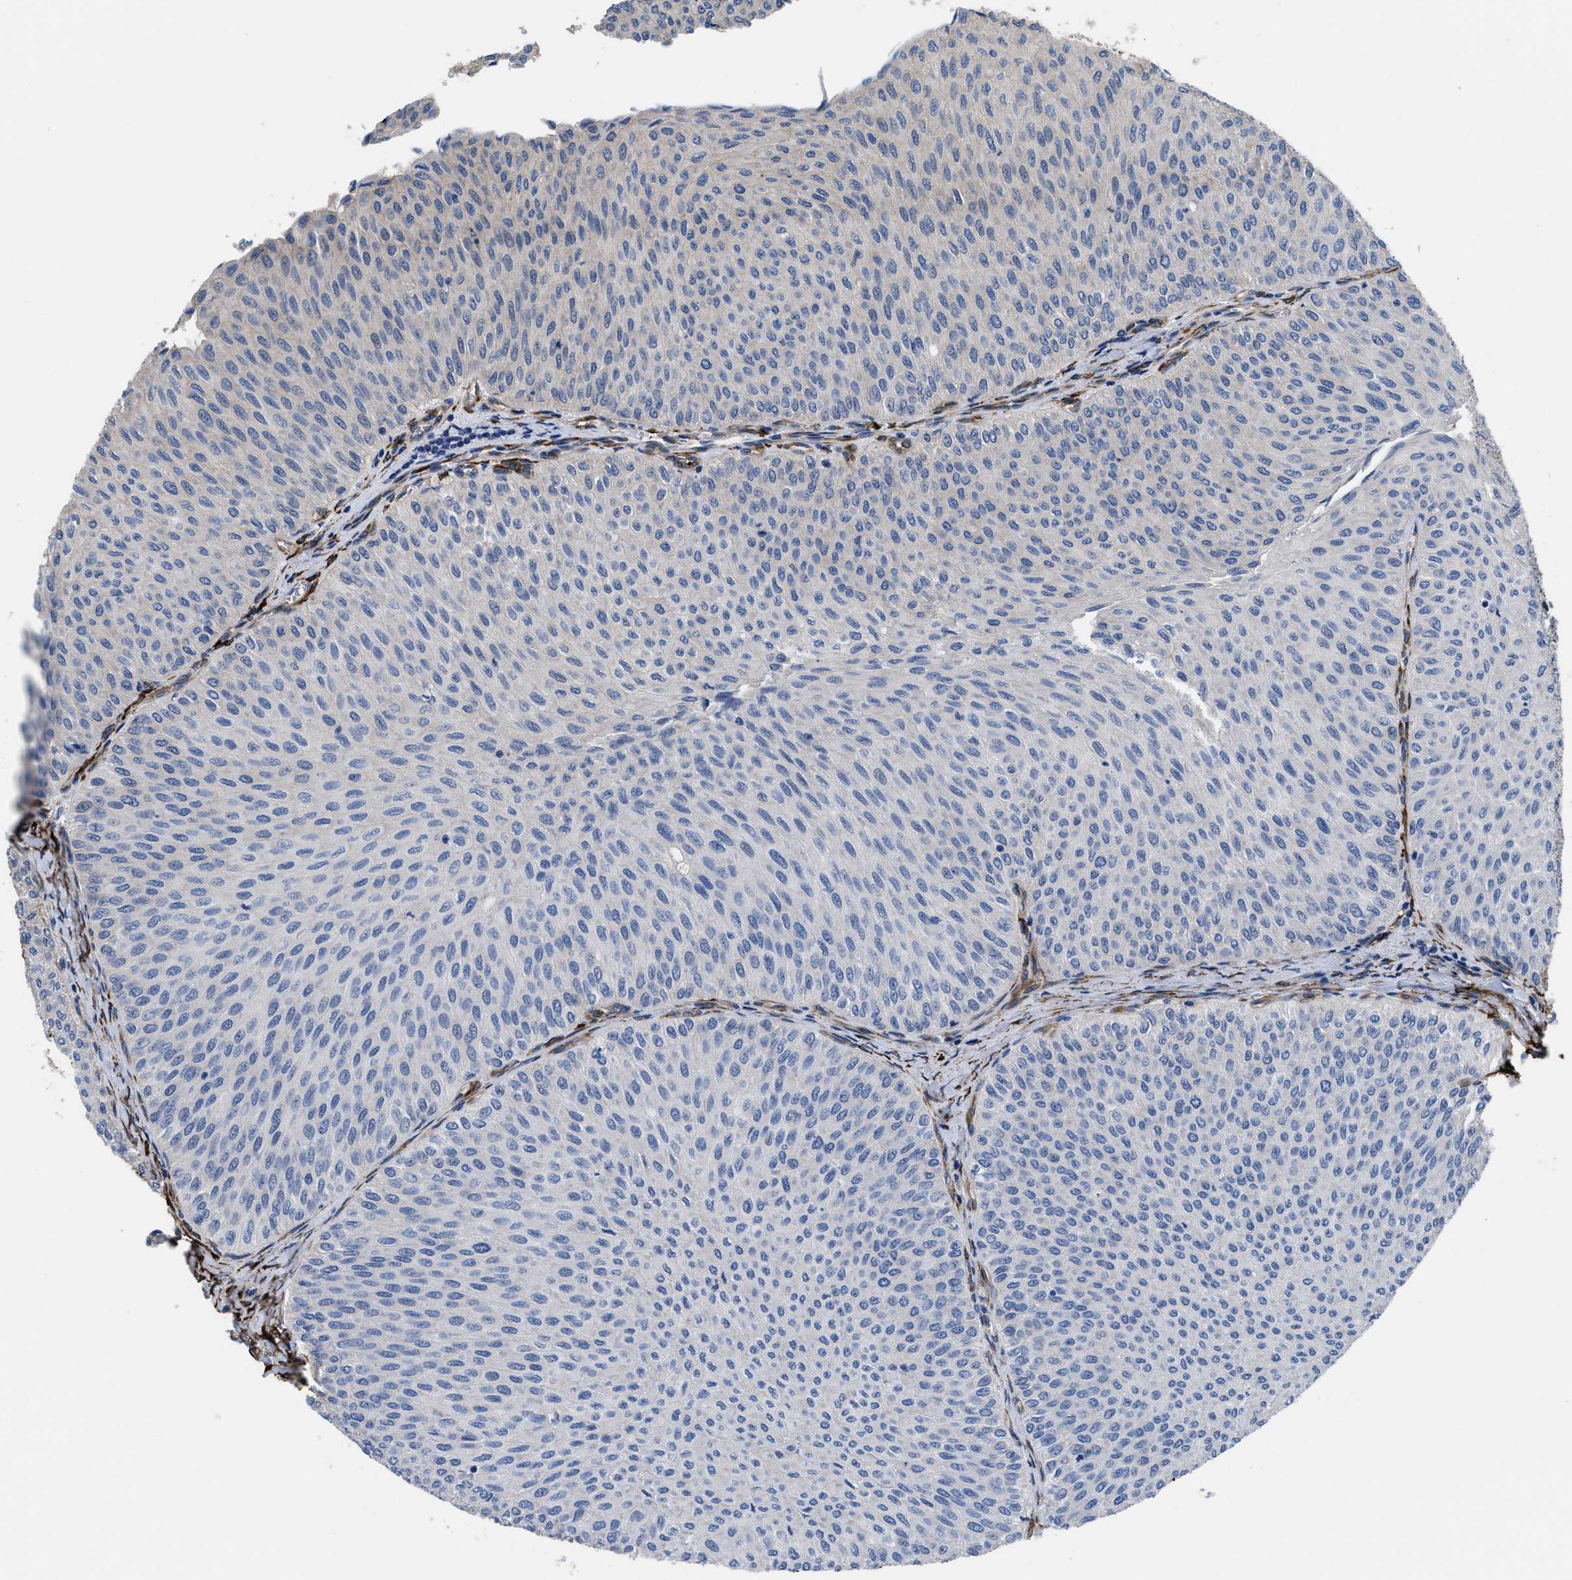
{"staining": {"intensity": "negative", "quantity": "none", "location": "none"}, "tissue": "urothelial cancer", "cell_type": "Tumor cells", "image_type": "cancer", "snomed": [{"axis": "morphology", "description": "Urothelial carcinoma, Low grade"}, {"axis": "topography", "description": "Urinary bladder"}], "caption": "The immunohistochemistry image has no significant expression in tumor cells of low-grade urothelial carcinoma tissue.", "gene": "SQLE", "patient": {"sex": "male", "age": 78}}